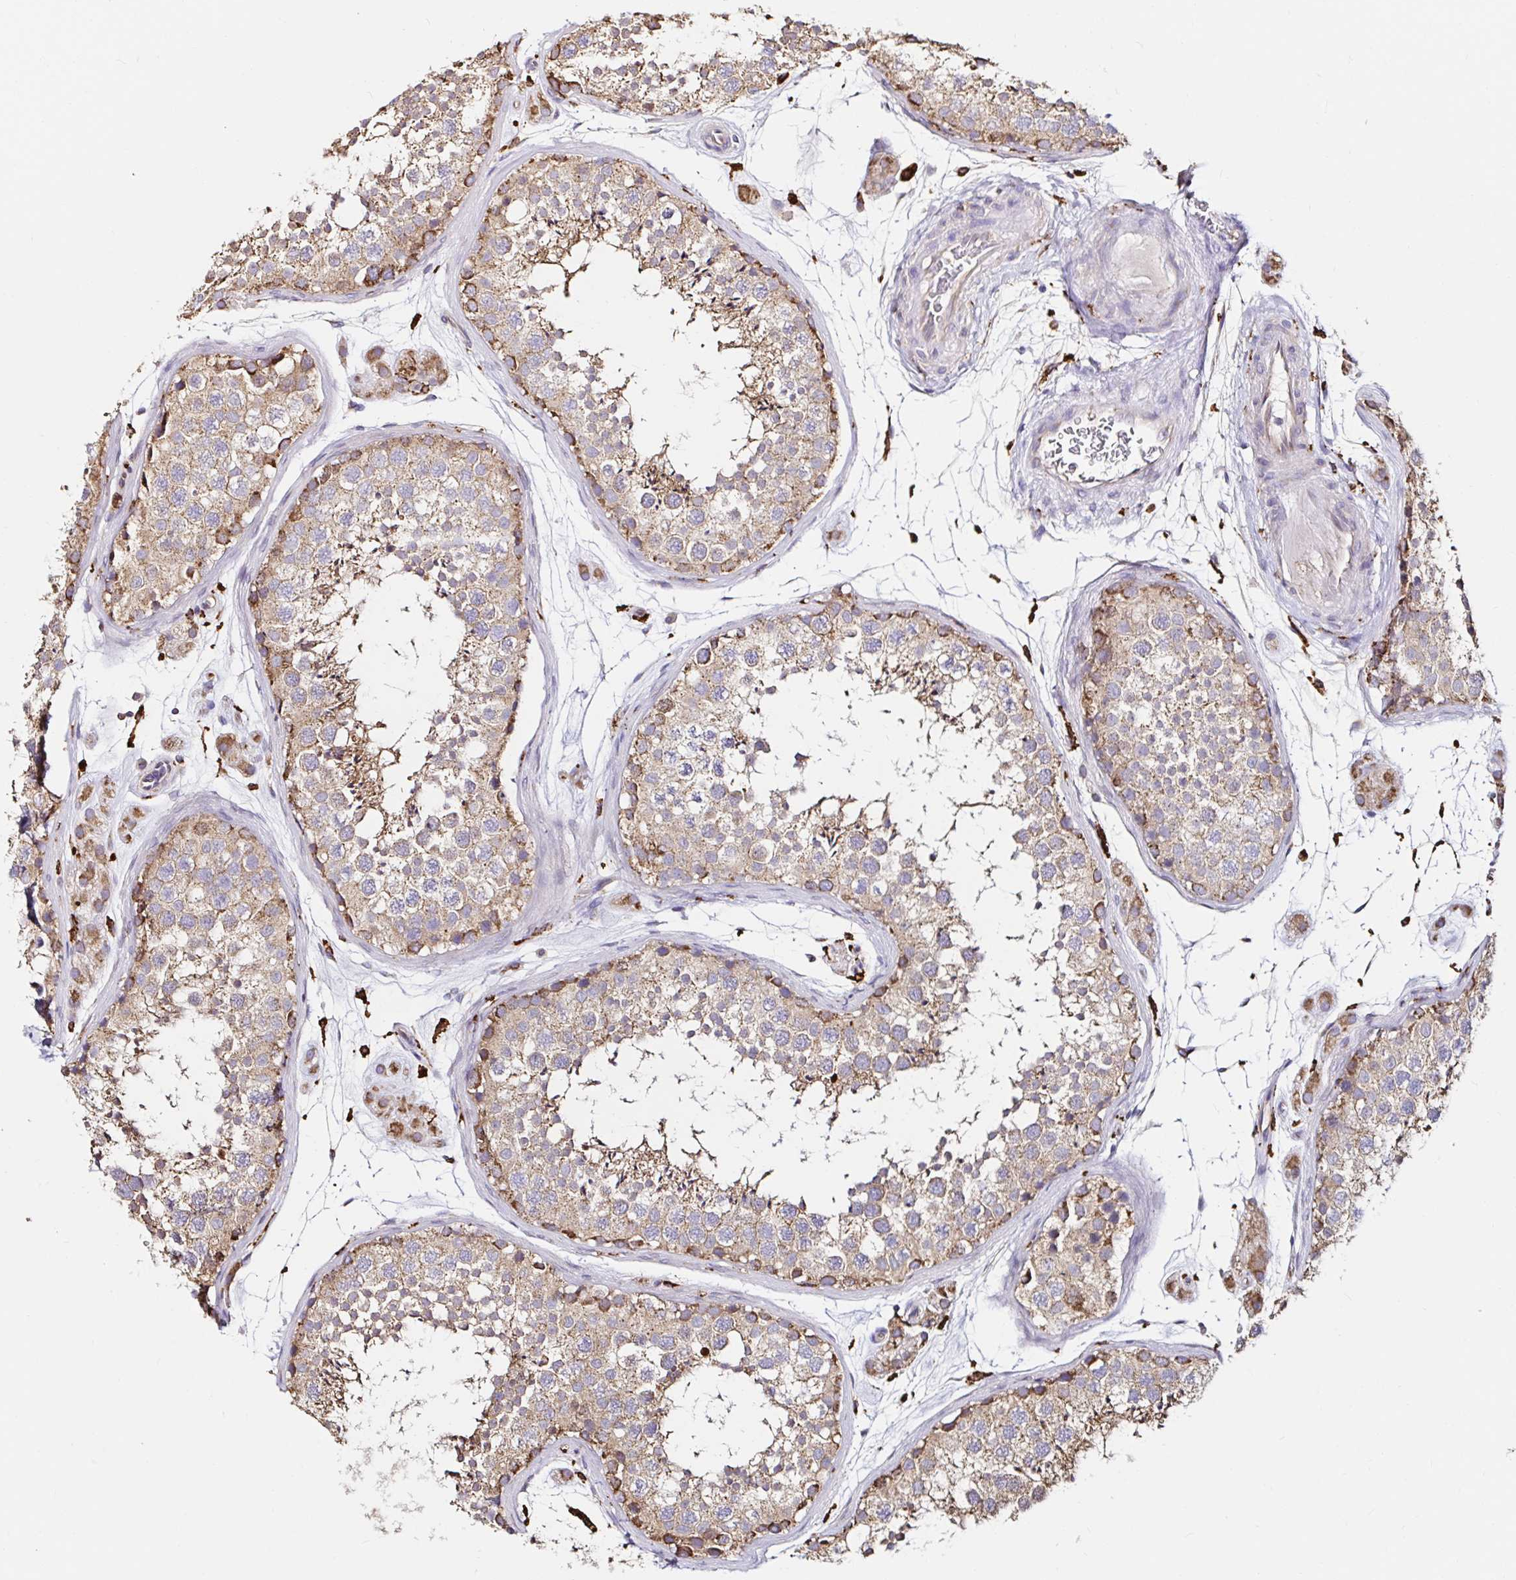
{"staining": {"intensity": "moderate", "quantity": ">75%", "location": "cytoplasmic/membranous"}, "tissue": "testis", "cell_type": "Cells in seminiferous ducts", "image_type": "normal", "snomed": [{"axis": "morphology", "description": "Normal tissue, NOS"}, {"axis": "topography", "description": "Testis"}], "caption": "Immunohistochemical staining of normal human testis reveals >75% levels of moderate cytoplasmic/membranous protein expression in approximately >75% of cells in seminiferous ducts.", "gene": "MSR1", "patient": {"sex": "male", "age": 41}}